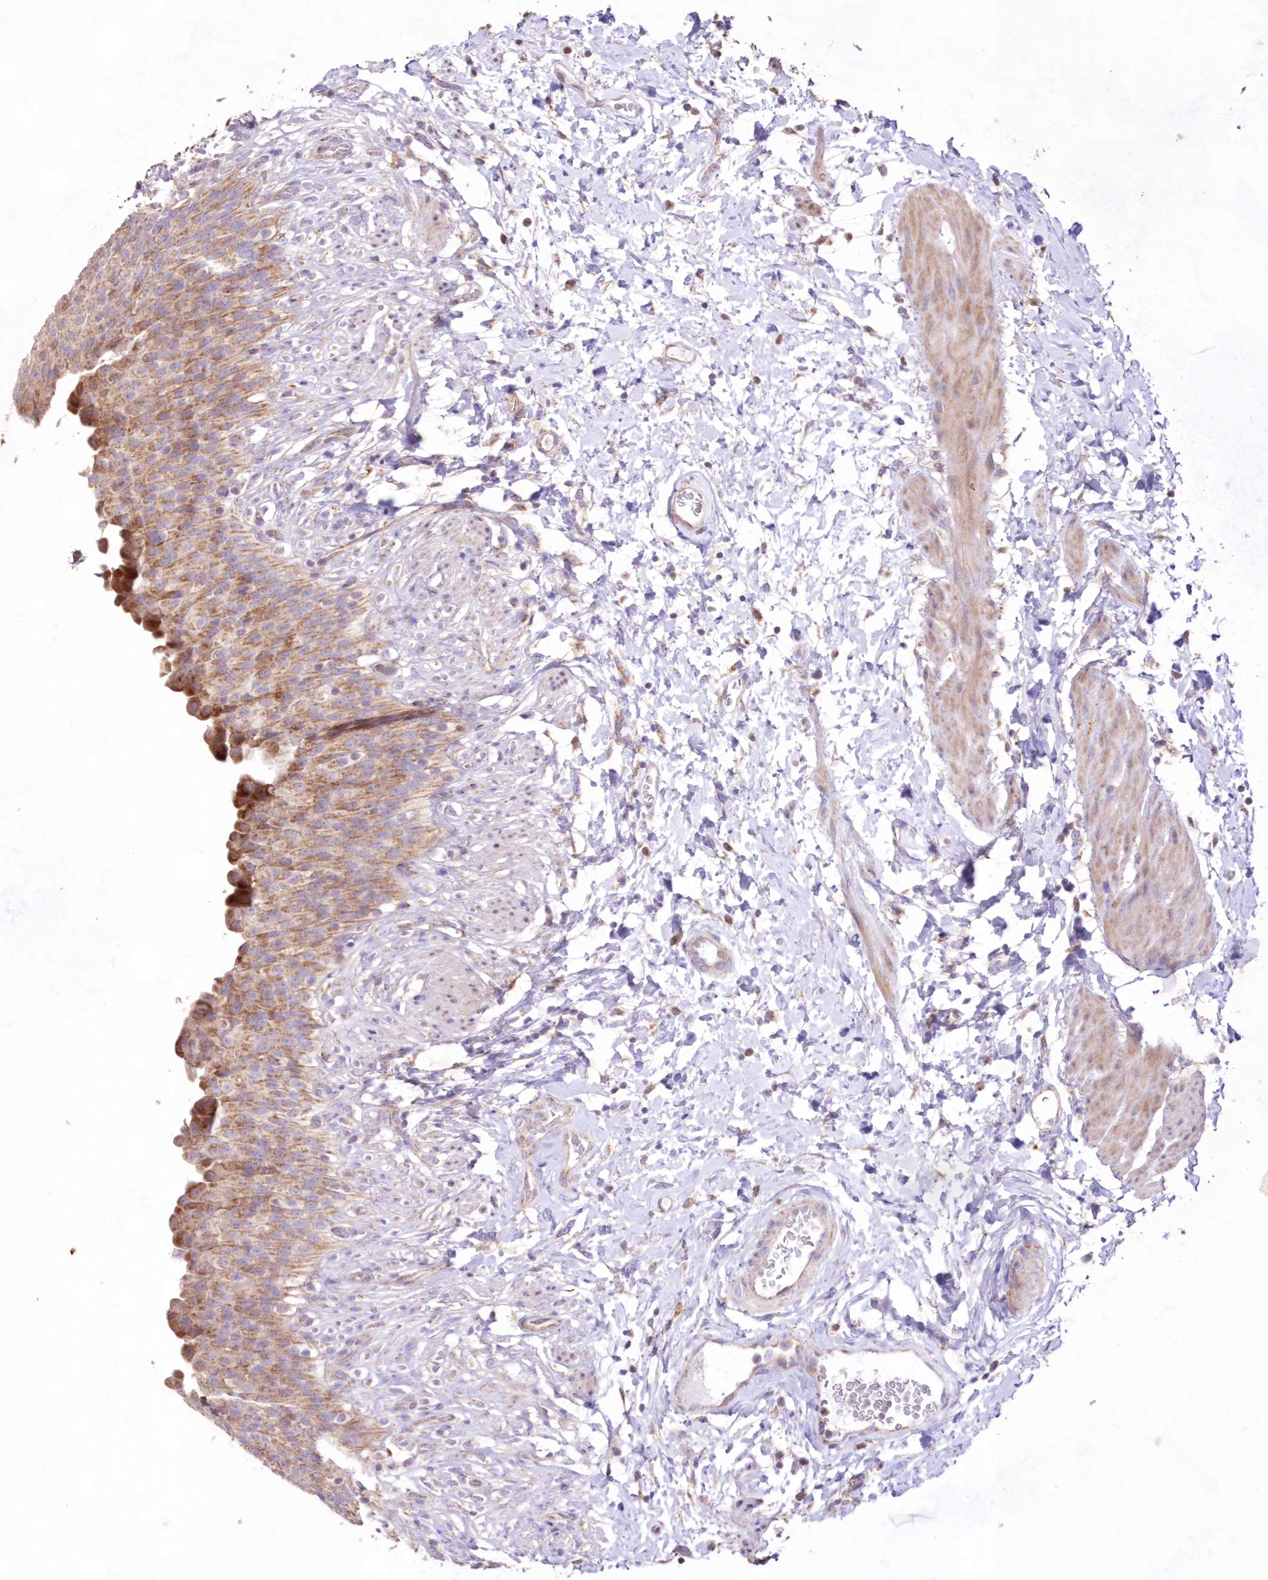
{"staining": {"intensity": "moderate", "quantity": ">75%", "location": "cytoplasmic/membranous"}, "tissue": "urinary bladder", "cell_type": "Urothelial cells", "image_type": "normal", "snomed": [{"axis": "morphology", "description": "Normal tissue, NOS"}, {"axis": "topography", "description": "Urinary bladder"}], "caption": "Protein analysis of benign urinary bladder displays moderate cytoplasmic/membranous positivity in approximately >75% of urothelial cells. The staining is performed using DAB (3,3'-diaminobenzidine) brown chromogen to label protein expression. The nuclei are counter-stained blue using hematoxylin.", "gene": "HADHB", "patient": {"sex": "female", "age": 79}}